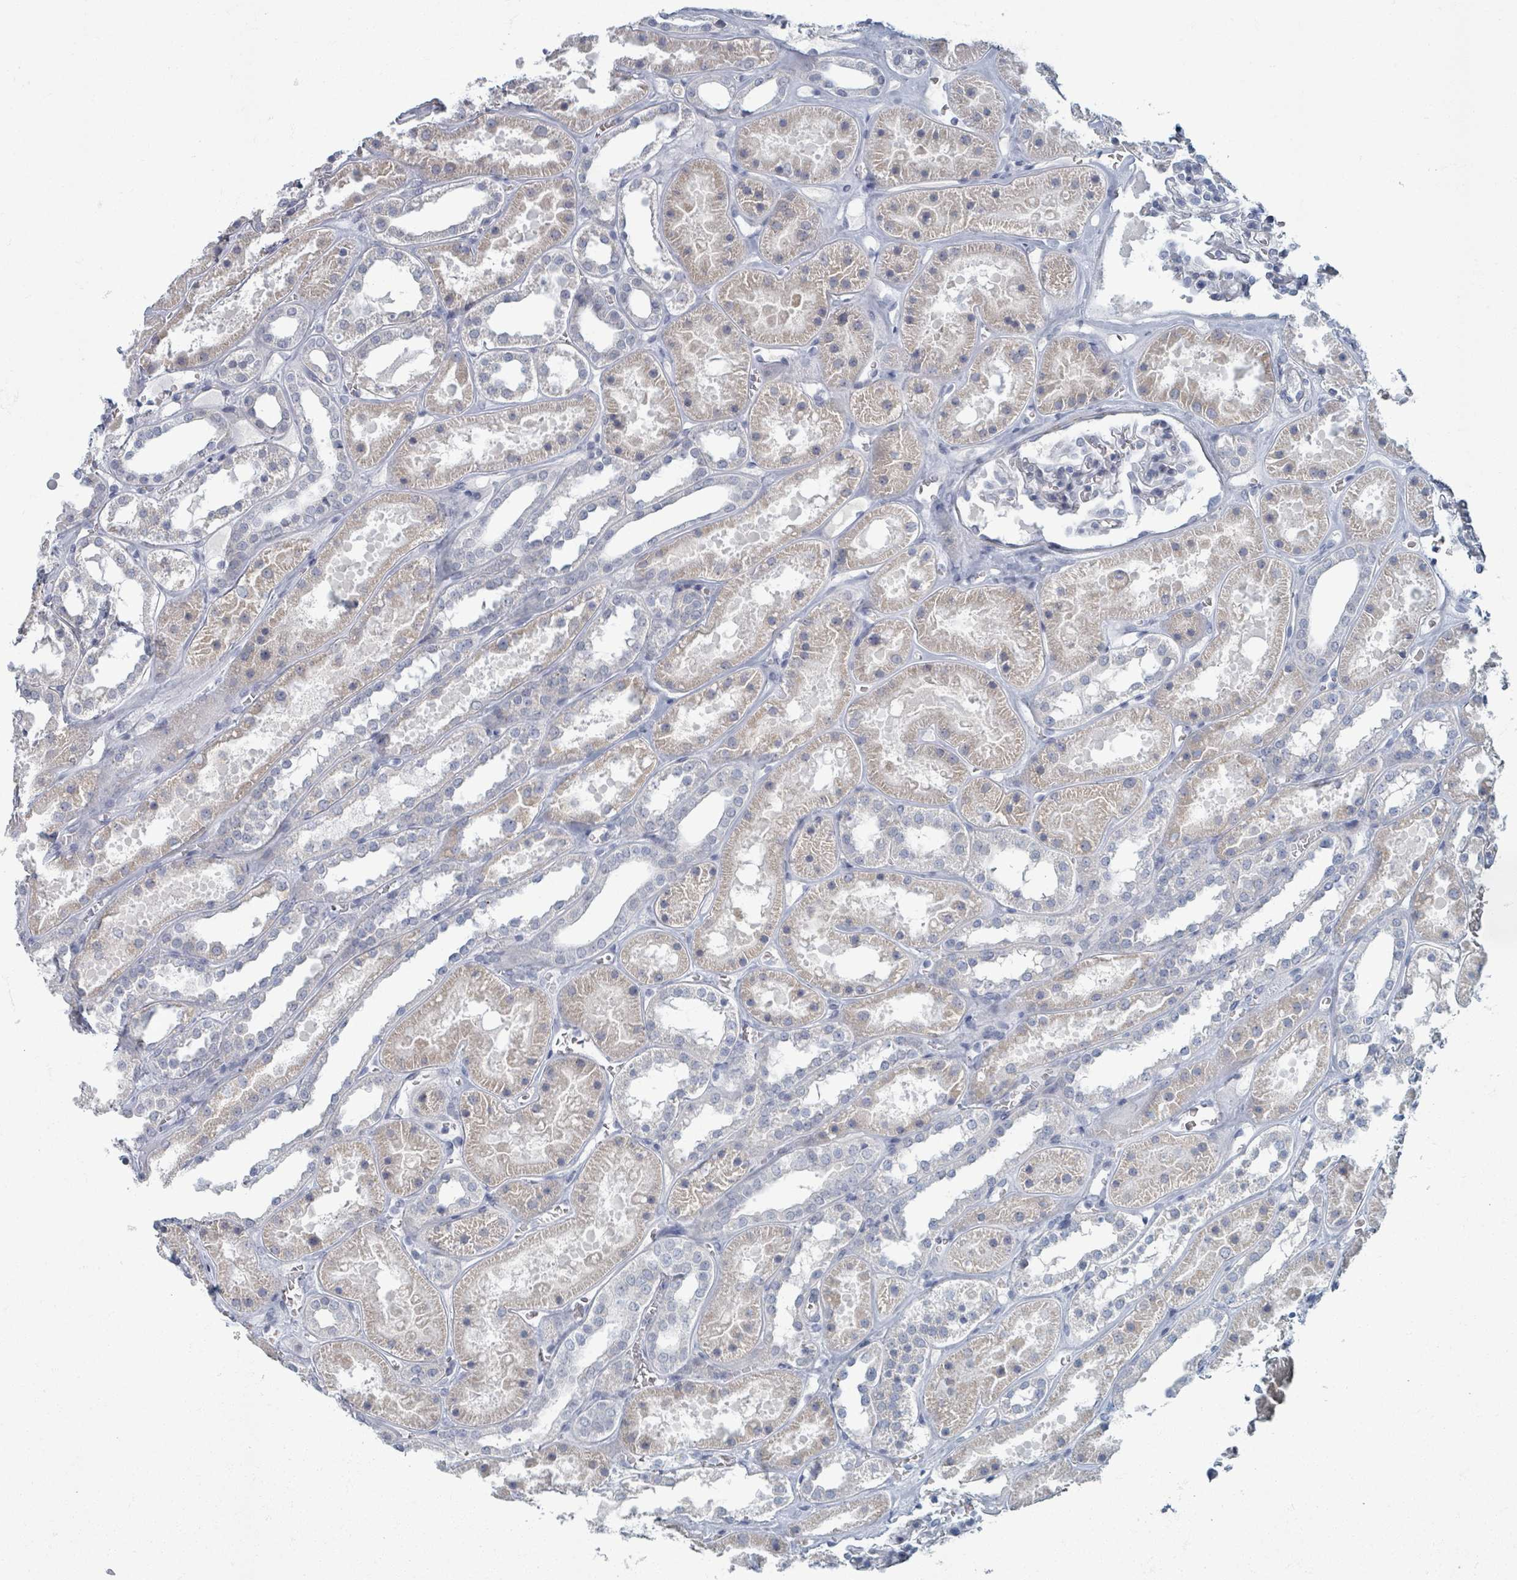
{"staining": {"intensity": "negative", "quantity": "none", "location": "none"}, "tissue": "kidney", "cell_type": "Cells in glomeruli", "image_type": "normal", "snomed": [{"axis": "morphology", "description": "Normal tissue, NOS"}, {"axis": "topography", "description": "Kidney"}], "caption": "Immunohistochemistry histopathology image of benign kidney: human kidney stained with DAB demonstrates no significant protein expression in cells in glomeruli.", "gene": "WNT11", "patient": {"sex": "female", "age": 41}}